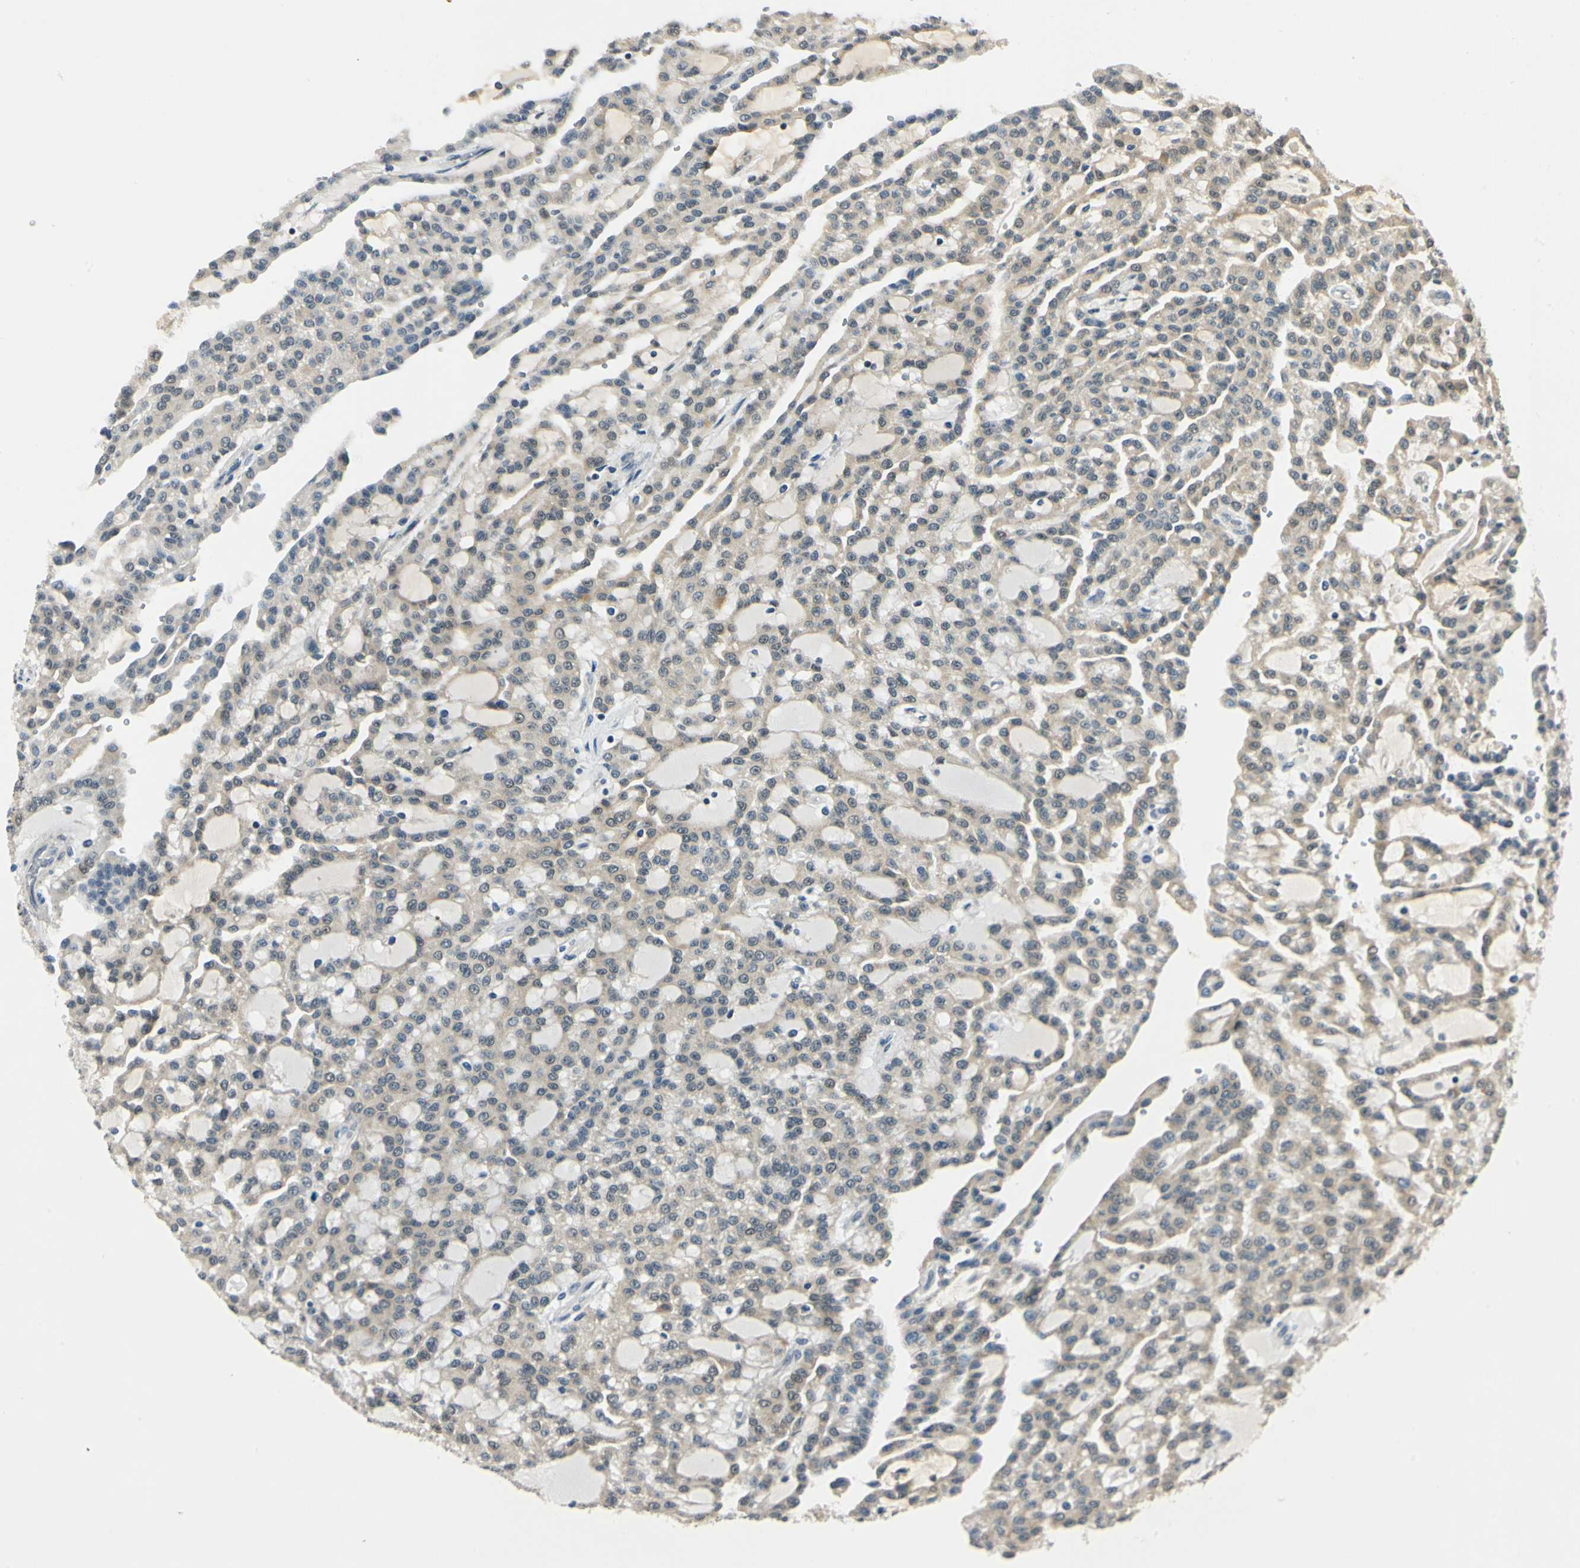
{"staining": {"intensity": "weak", "quantity": "<25%", "location": "cytoplasmic/membranous"}, "tissue": "renal cancer", "cell_type": "Tumor cells", "image_type": "cancer", "snomed": [{"axis": "morphology", "description": "Adenocarcinoma, NOS"}, {"axis": "topography", "description": "Kidney"}], "caption": "Protein analysis of renal adenocarcinoma shows no significant staining in tumor cells.", "gene": "PDK2", "patient": {"sex": "male", "age": 63}}